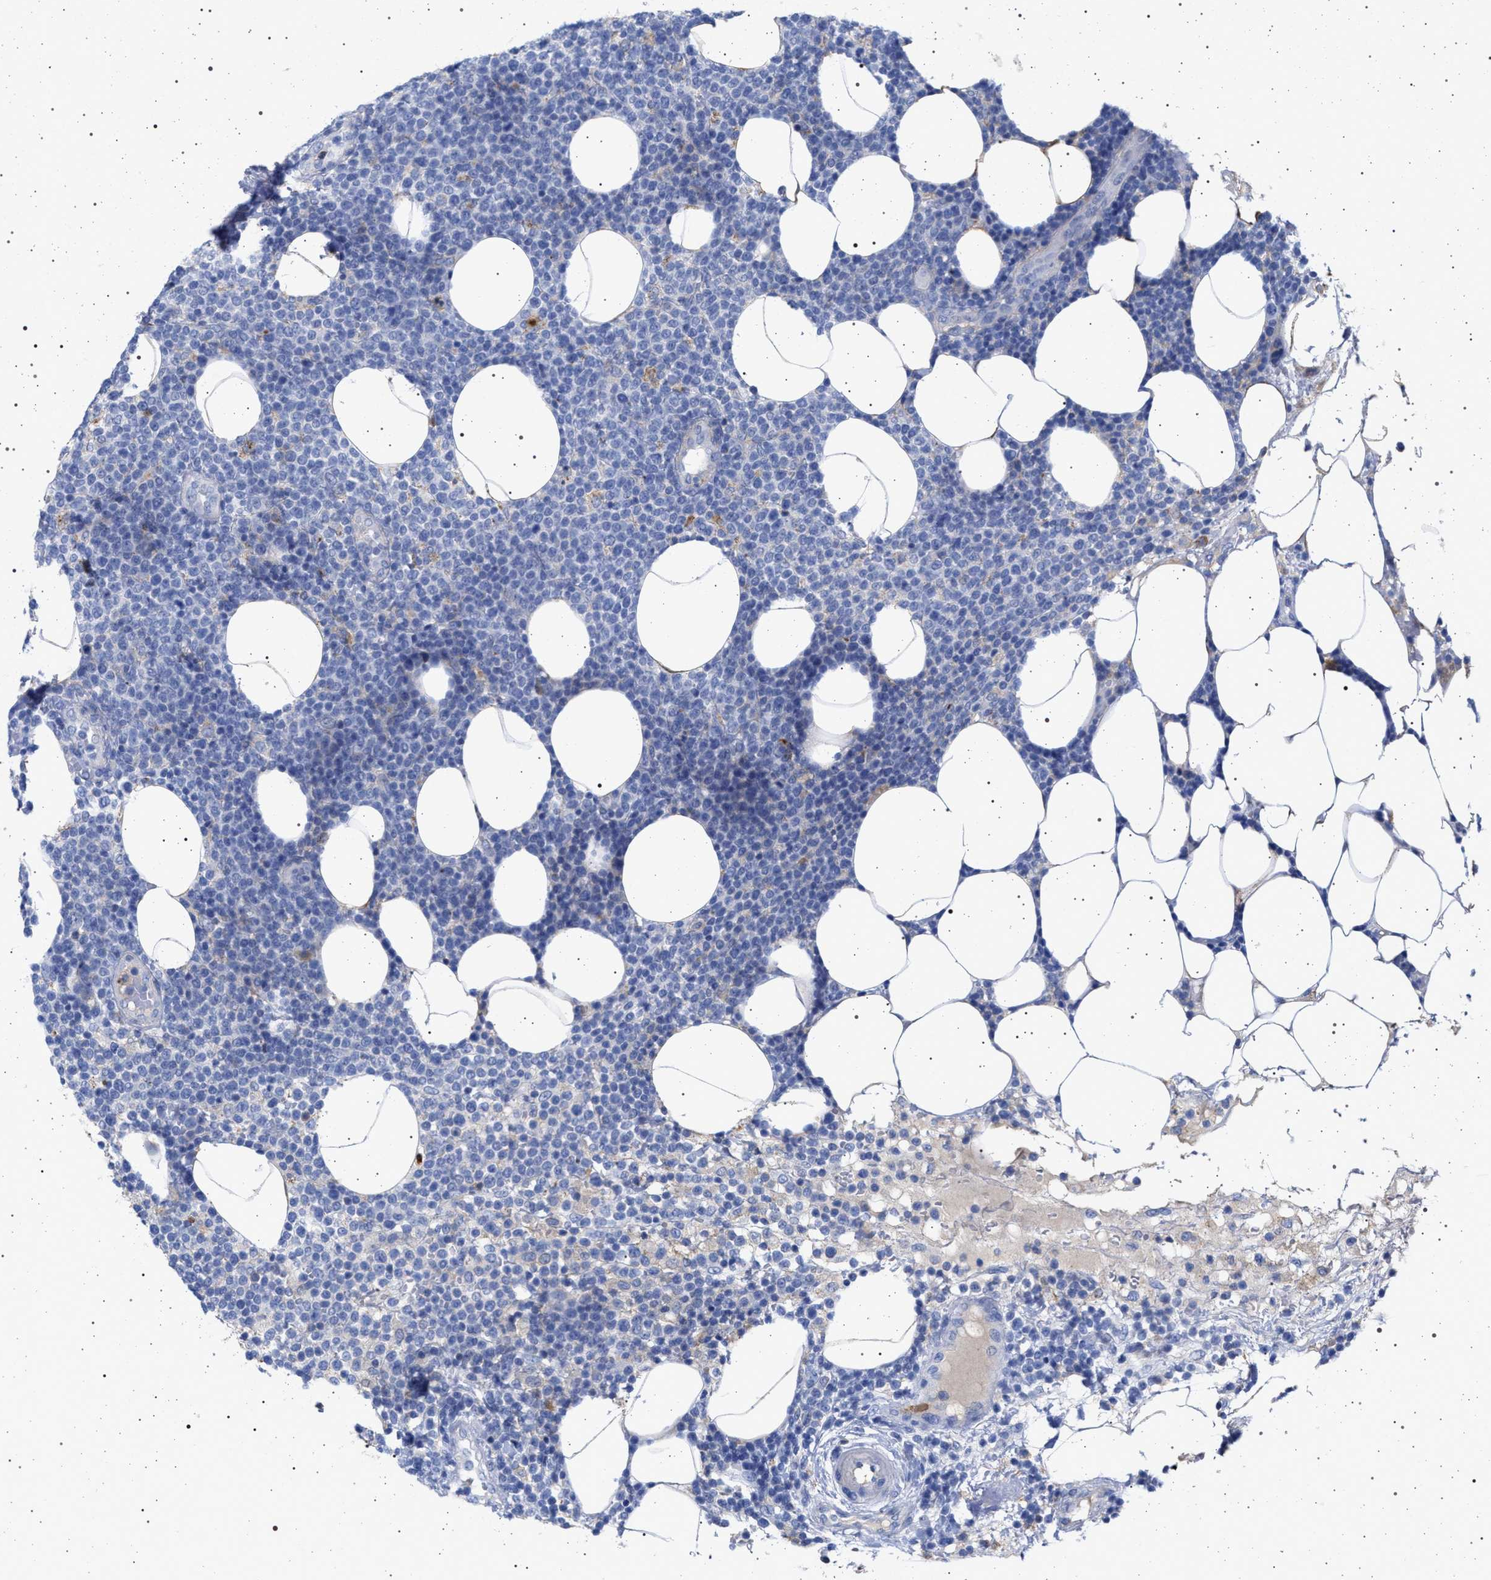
{"staining": {"intensity": "negative", "quantity": "none", "location": "none"}, "tissue": "lymphoma", "cell_type": "Tumor cells", "image_type": "cancer", "snomed": [{"axis": "morphology", "description": "Malignant lymphoma, non-Hodgkin's type, High grade"}, {"axis": "topography", "description": "Lymph node"}], "caption": "IHC micrograph of neoplastic tissue: high-grade malignant lymphoma, non-Hodgkin's type stained with DAB displays no significant protein staining in tumor cells.", "gene": "PLG", "patient": {"sex": "male", "age": 61}}